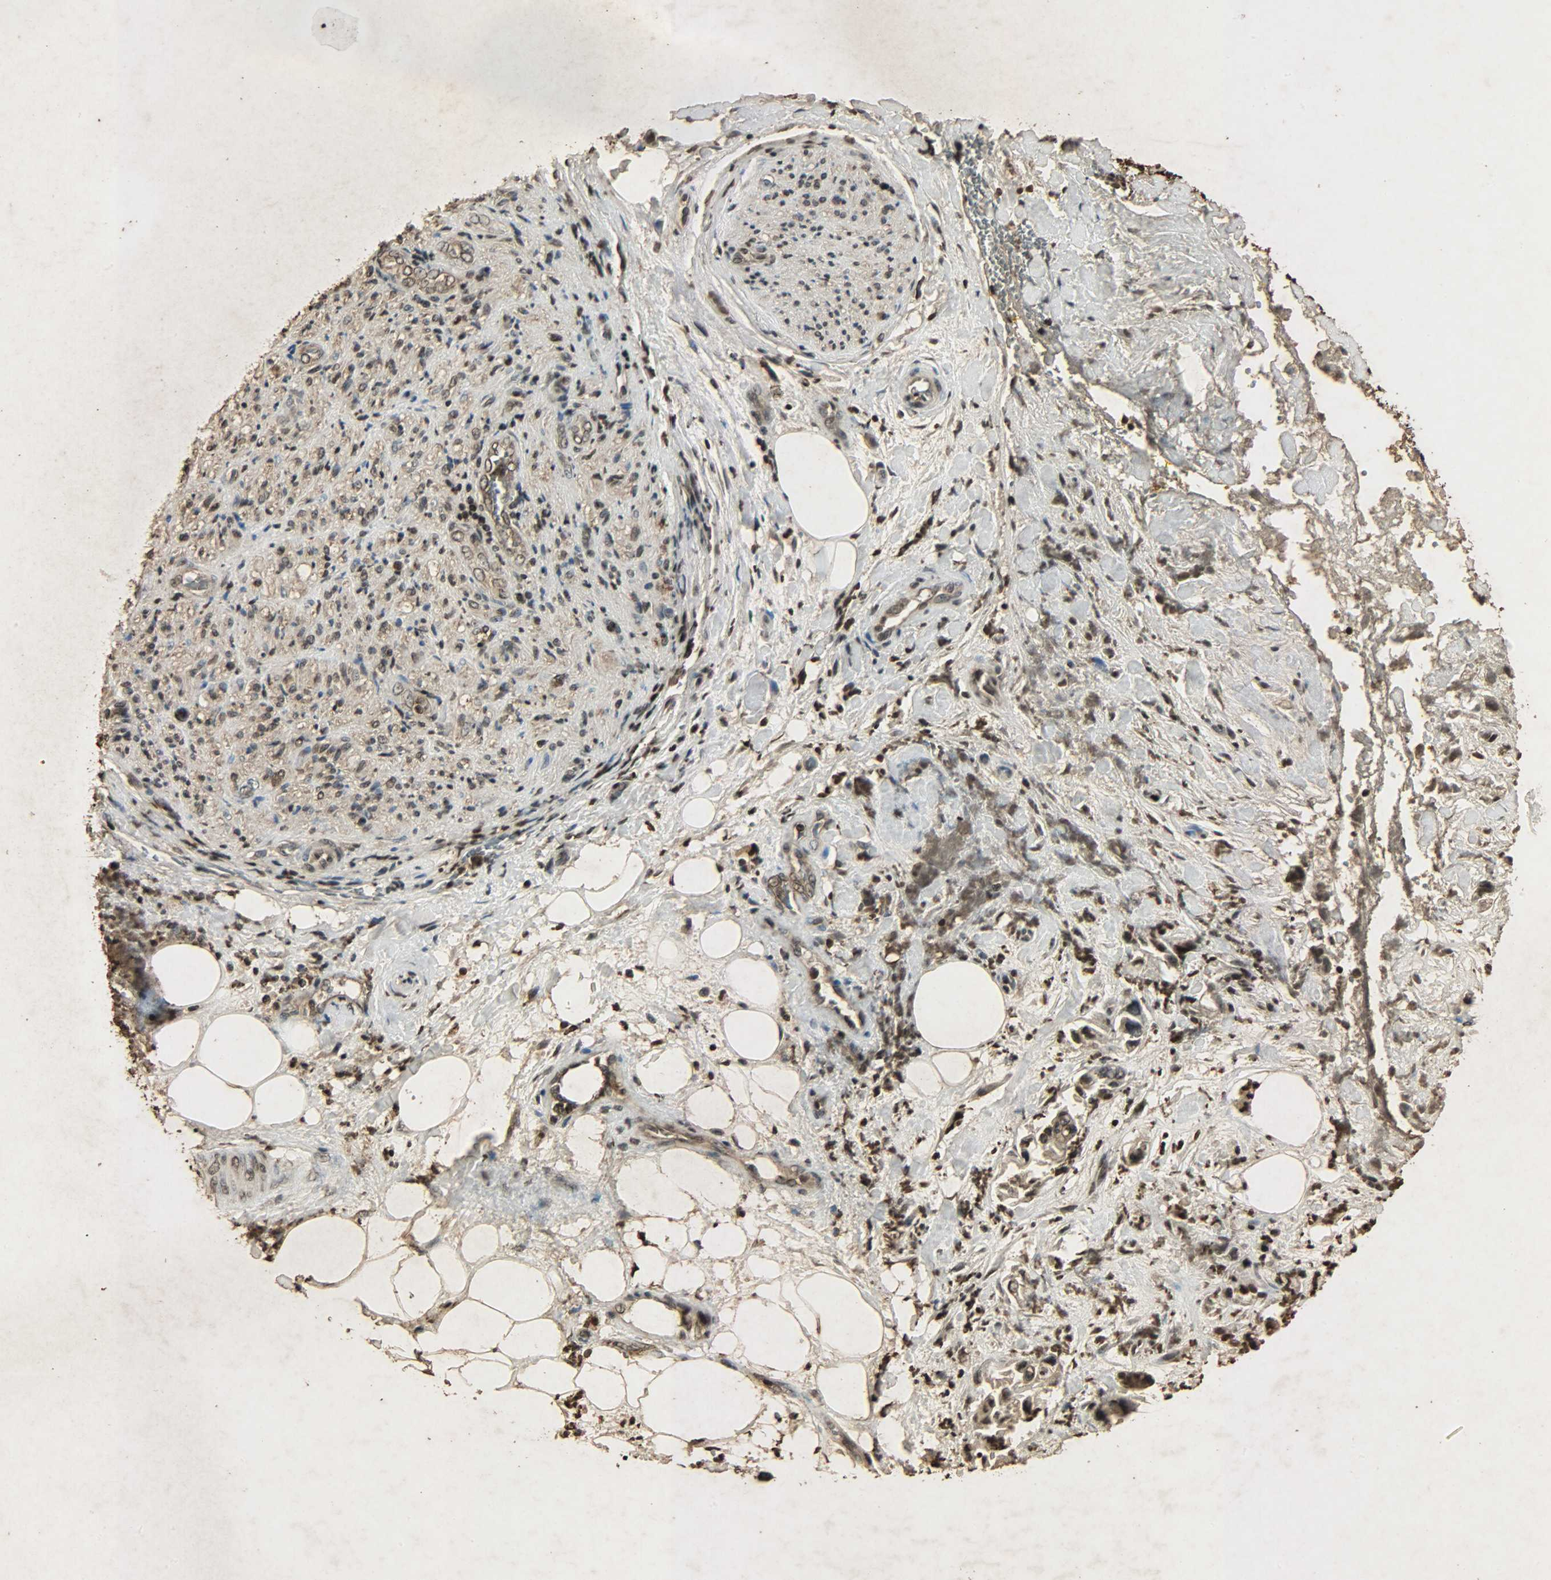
{"staining": {"intensity": "moderate", "quantity": ">75%", "location": "cytoplasmic/membranous,nuclear"}, "tissue": "pancreatic cancer", "cell_type": "Tumor cells", "image_type": "cancer", "snomed": [{"axis": "morphology", "description": "Adenocarcinoma, NOS"}, {"axis": "topography", "description": "Pancreas"}], "caption": "This image exhibits immunohistochemistry (IHC) staining of human pancreatic adenocarcinoma, with medium moderate cytoplasmic/membranous and nuclear staining in approximately >75% of tumor cells.", "gene": "PPP3R1", "patient": {"sex": "male", "age": 70}}